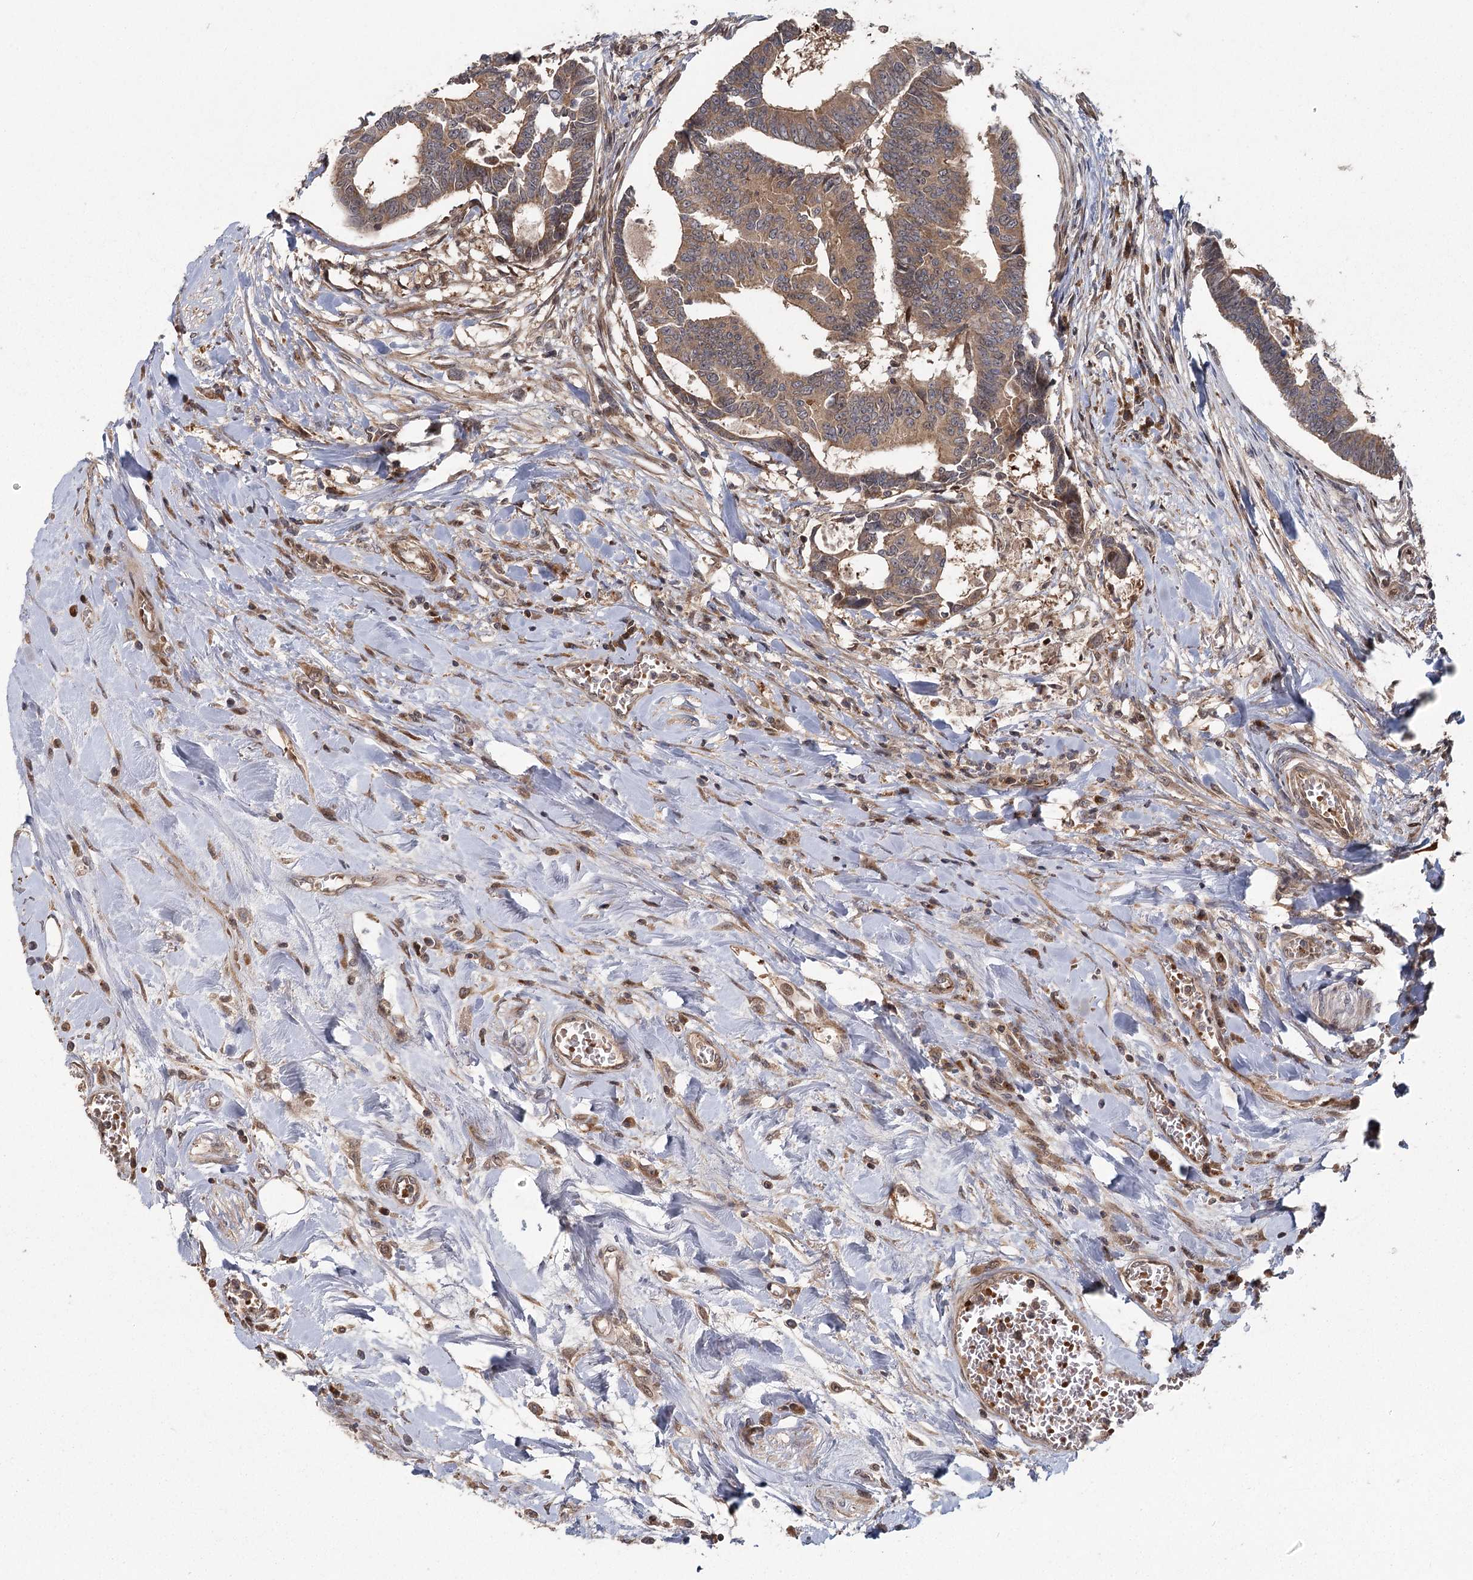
{"staining": {"intensity": "moderate", "quantity": ">75%", "location": "cytoplasmic/membranous"}, "tissue": "colorectal cancer", "cell_type": "Tumor cells", "image_type": "cancer", "snomed": [{"axis": "morphology", "description": "Adenocarcinoma, NOS"}, {"axis": "topography", "description": "Rectum"}], "caption": "The histopathology image exhibits a brown stain indicating the presence of a protein in the cytoplasmic/membranous of tumor cells in adenocarcinoma (colorectal).", "gene": "RAPGEF6", "patient": {"sex": "female", "age": 65}}